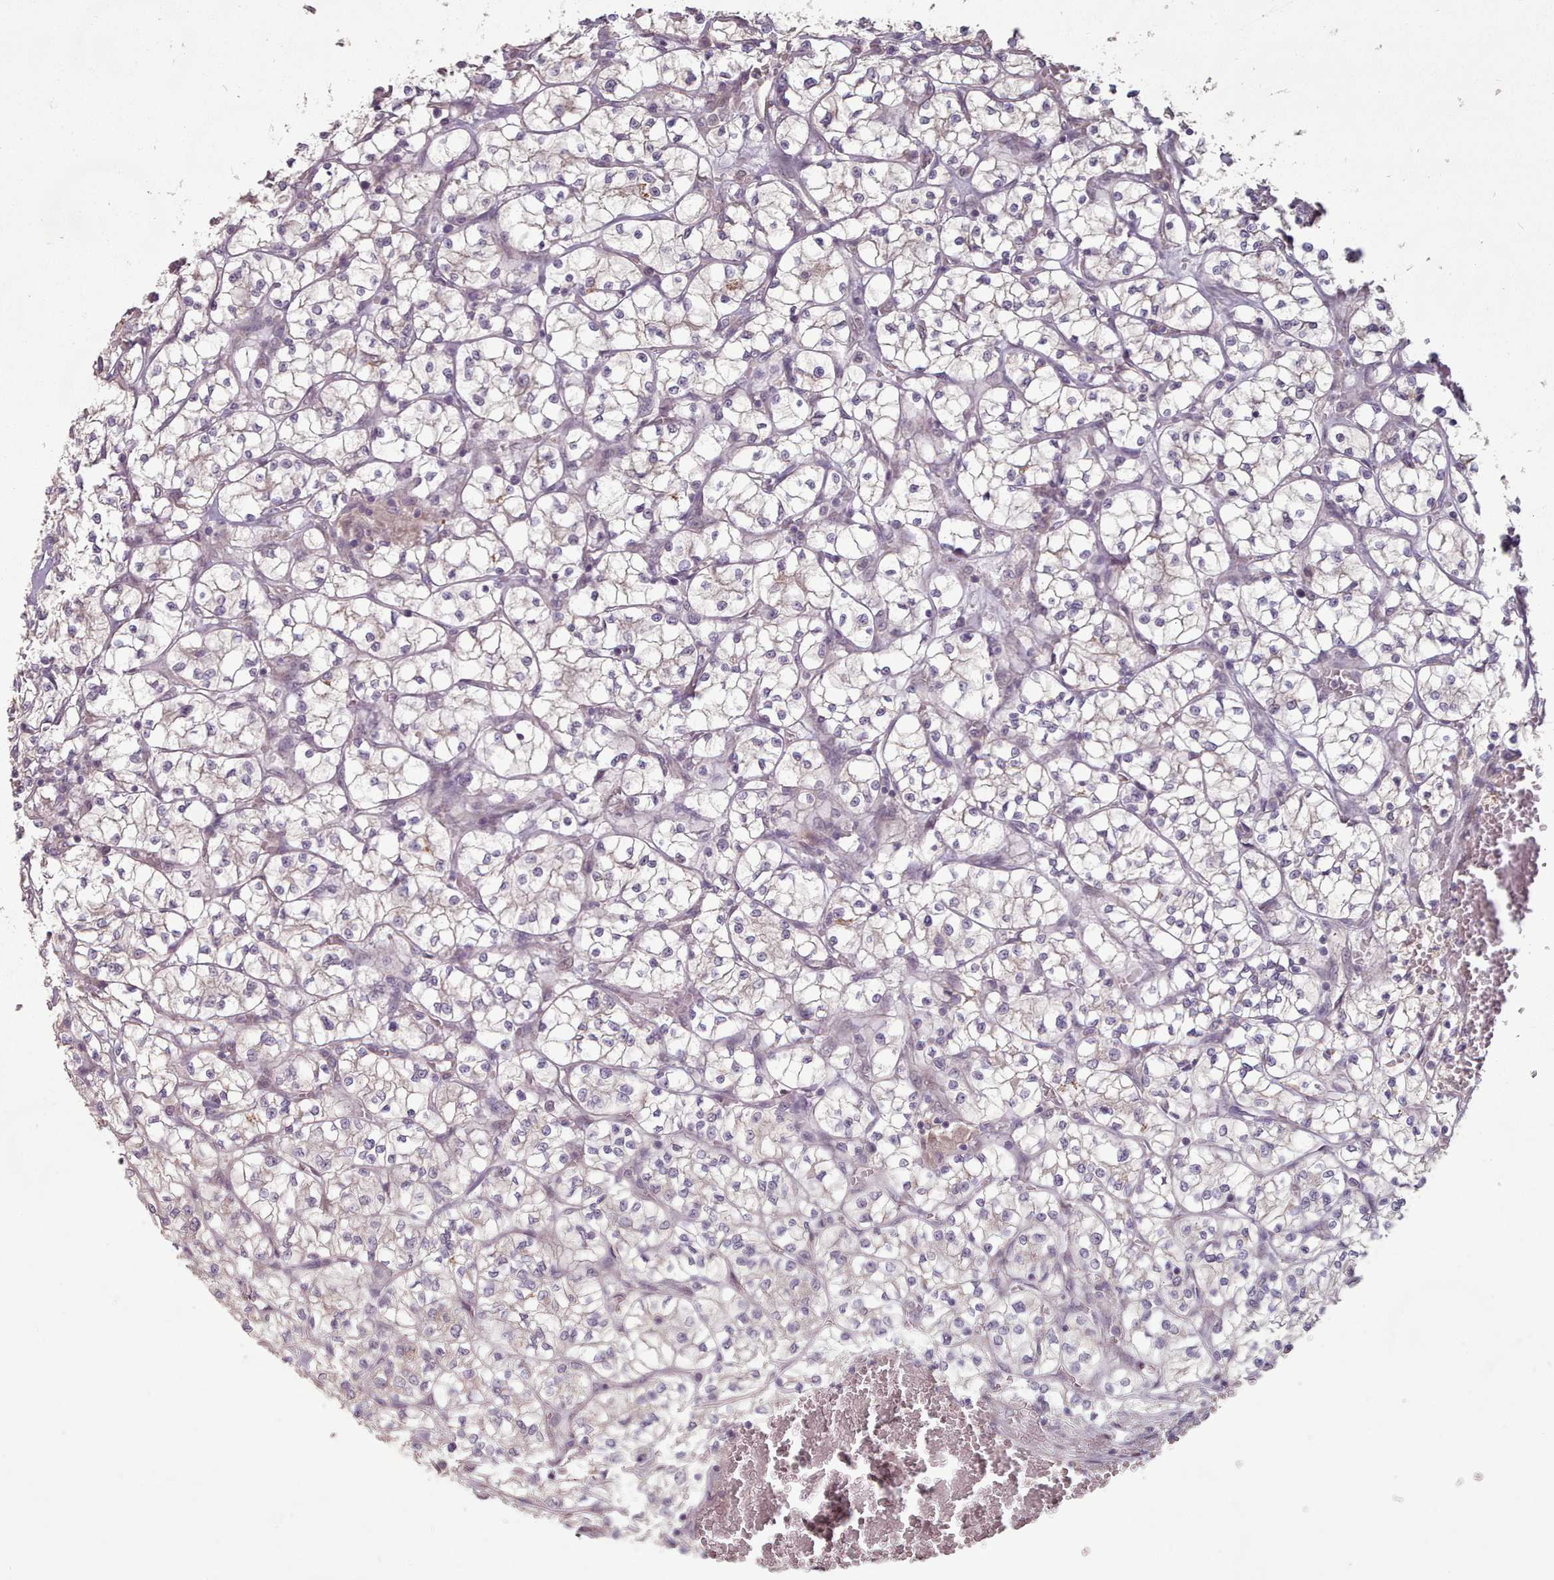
{"staining": {"intensity": "weak", "quantity": "<25%", "location": "cytoplasmic/membranous"}, "tissue": "renal cancer", "cell_type": "Tumor cells", "image_type": "cancer", "snomed": [{"axis": "morphology", "description": "Adenocarcinoma, NOS"}, {"axis": "topography", "description": "Kidney"}], "caption": "Immunohistochemistry micrograph of neoplastic tissue: human renal cancer (adenocarcinoma) stained with DAB (3,3'-diaminobenzidine) exhibits no significant protein positivity in tumor cells. Nuclei are stained in blue.", "gene": "ERCC6L", "patient": {"sex": "female", "age": 64}}